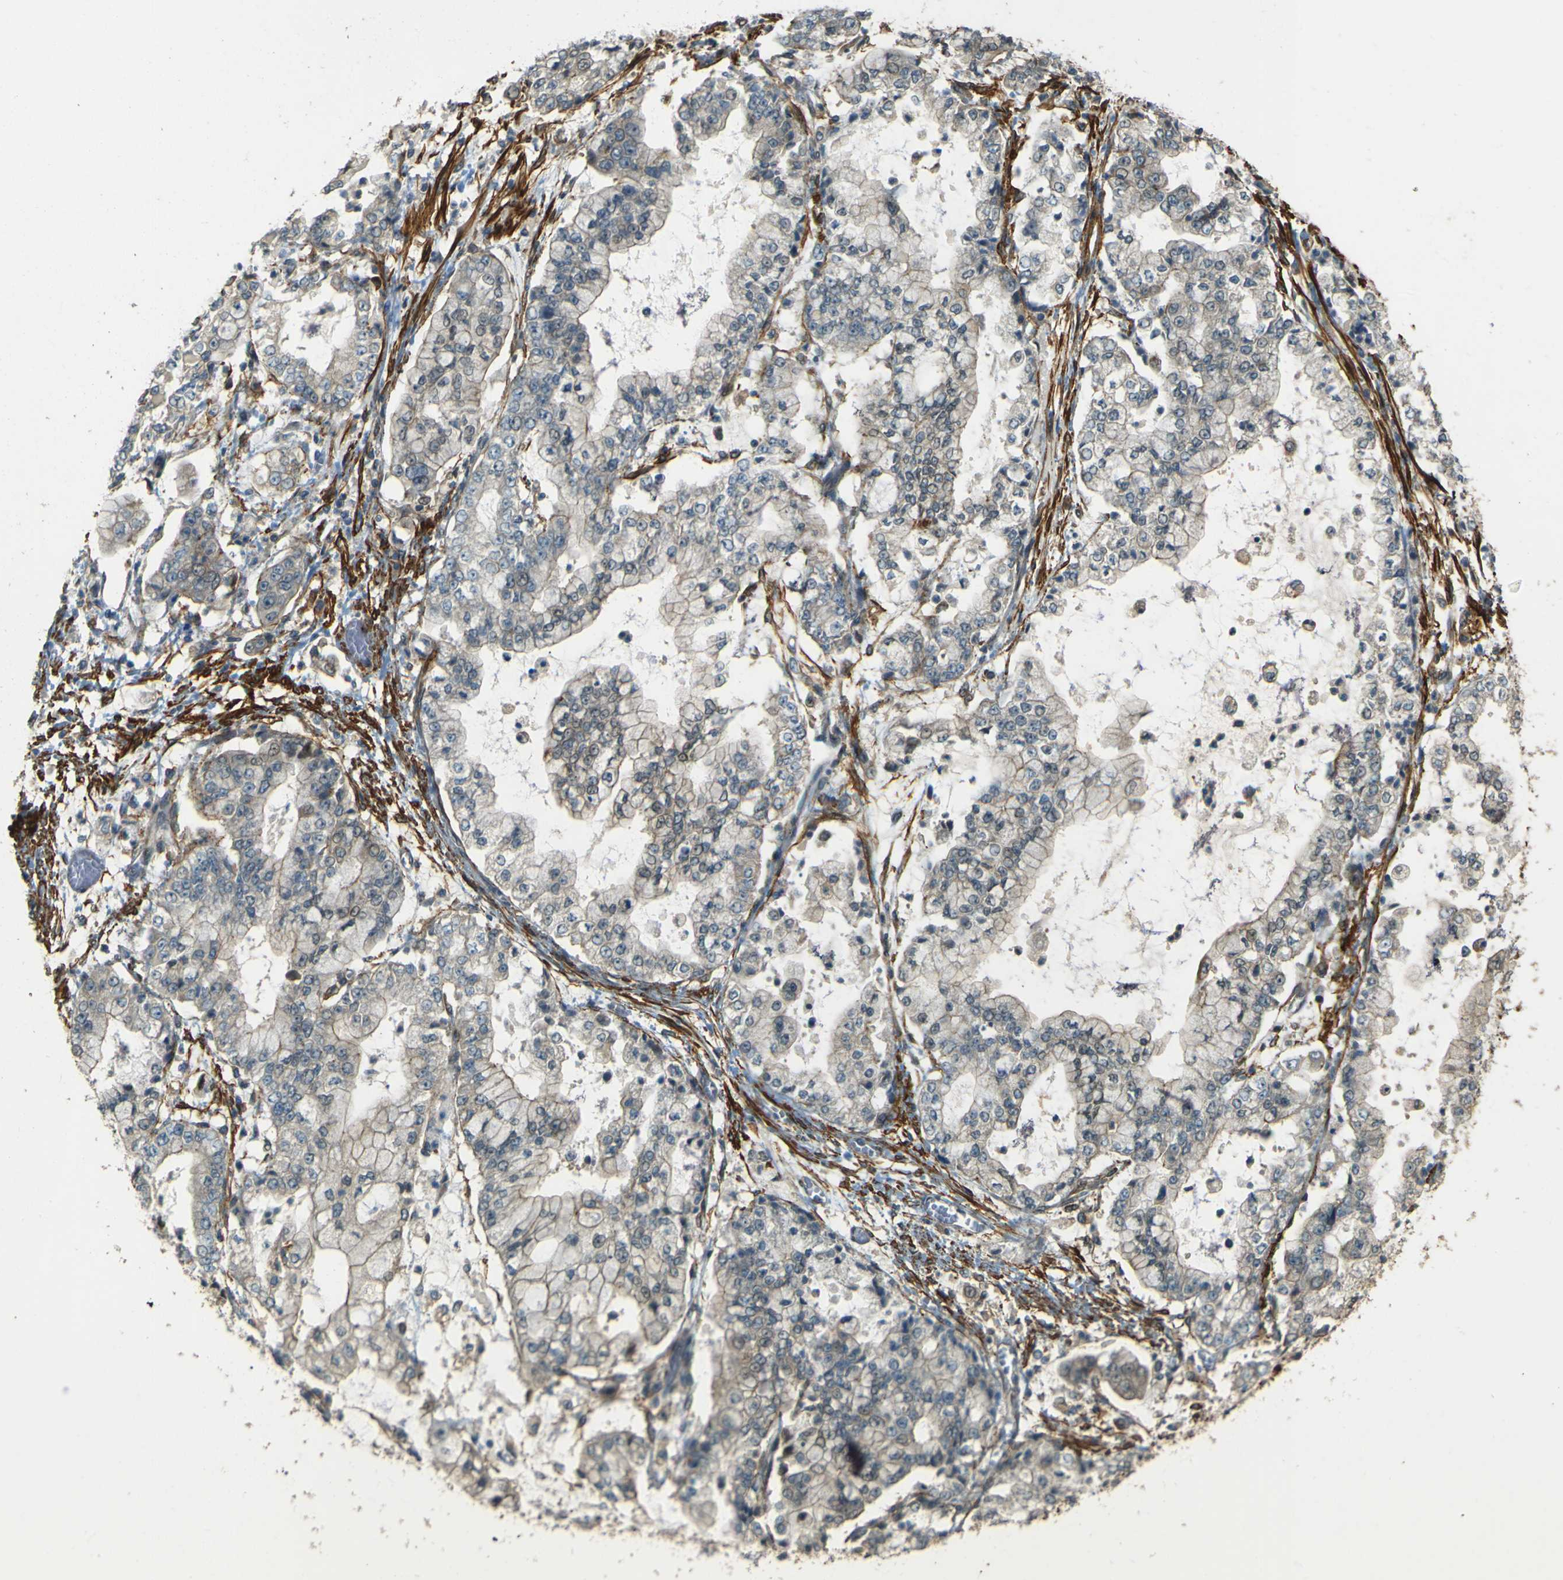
{"staining": {"intensity": "weak", "quantity": "25%-75%", "location": "cytoplasmic/membranous"}, "tissue": "stomach cancer", "cell_type": "Tumor cells", "image_type": "cancer", "snomed": [{"axis": "morphology", "description": "Adenocarcinoma, NOS"}, {"axis": "topography", "description": "Stomach"}], "caption": "An image of adenocarcinoma (stomach) stained for a protein exhibits weak cytoplasmic/membranous brown staining in tumor cells.", "gene": "NEXN", "patient": {"sex": "male", "age": 76}}